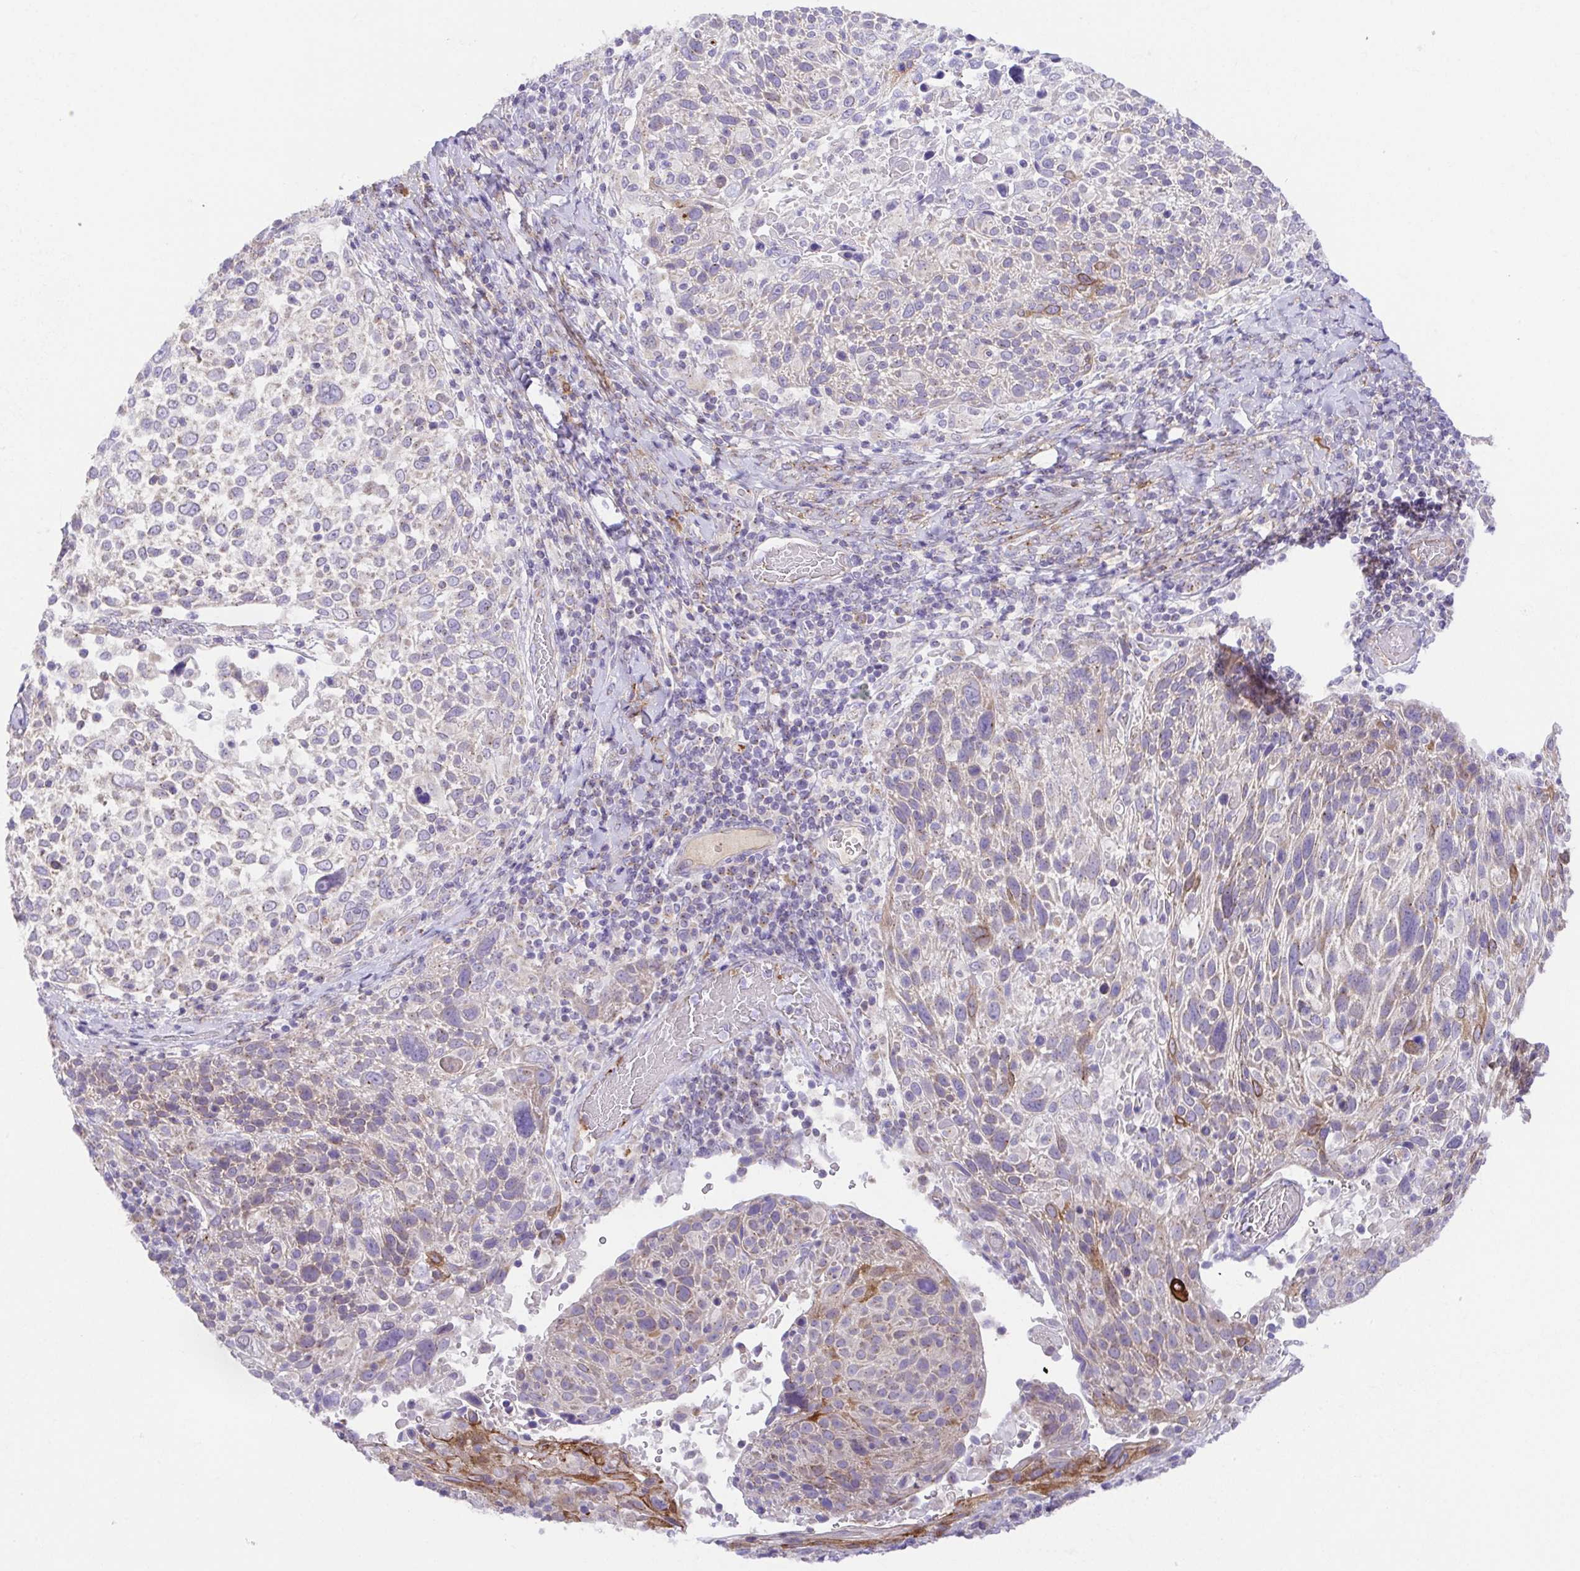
{"staining": {"intensity": "weak", "quantity": "<25%", "location": "cytoplasmic/membranous"}, "tissue": "cervical cancer", "cell_type": "Tumor cells", "image_type": "cancer", "snomed": [{"axis": "morphology", "description": "Squamous cell carcinoma, NOS"}, {"axis": "topography", "description": "Cervix"}], "caption": "Immunohistochemical staining of human cervical squamous cell carcinoma demonstrates no significant positivity in tumor cells.", "gene": "SLC13A1", "patient": {"sex": "female", "age": 61}}